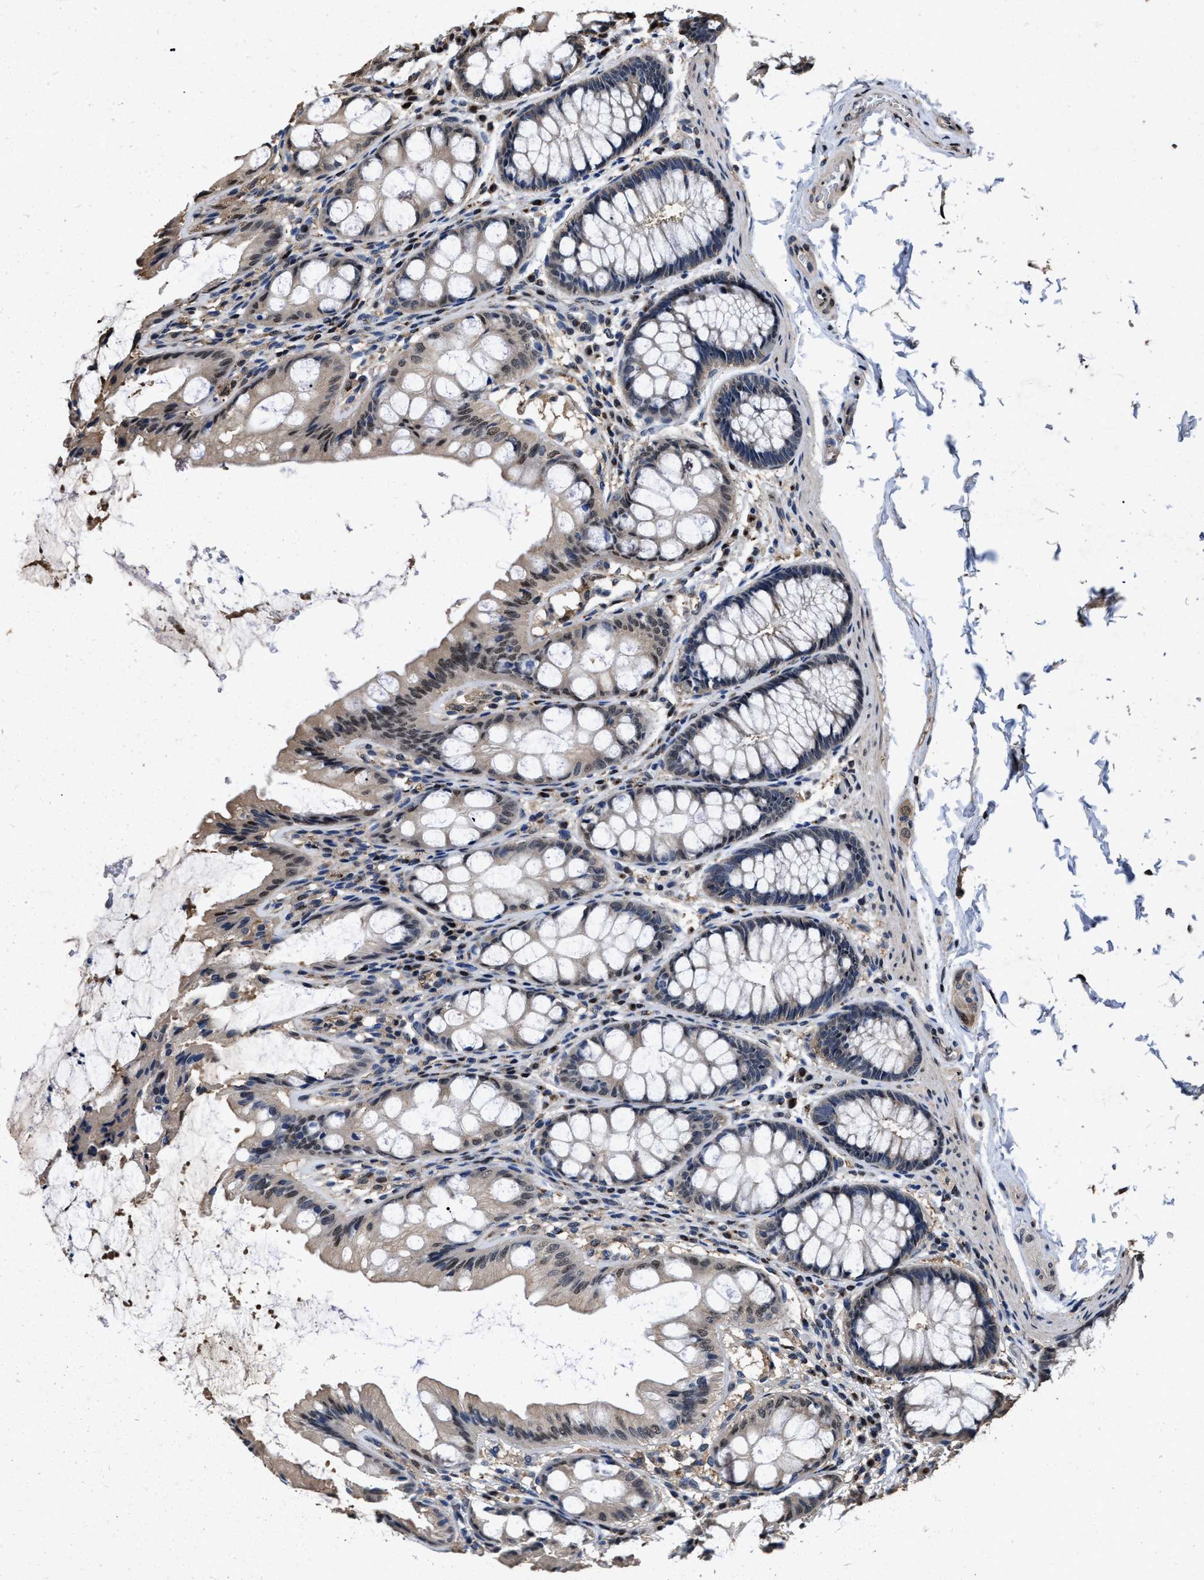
{"staining": {"intensity": "moderate", "quantity": ">75%", "location": "cytoplasmic/membranous,nuclear"}, "tissue": "colon", "cell_type": "Endothelial cells", "image_type": "normal", "snomed": [{"axis": "morphology", "description": "Normal tissue, NOS"}, {"axis": "topography", "description": "Colon"}], "caption": "Benign colon displays moderate cytoplasmic/membranous,nuclear staining in approximately >75% of endothelial cells.", "gene": "TPST2", "patient": {"sex": "male", "age": 47}}